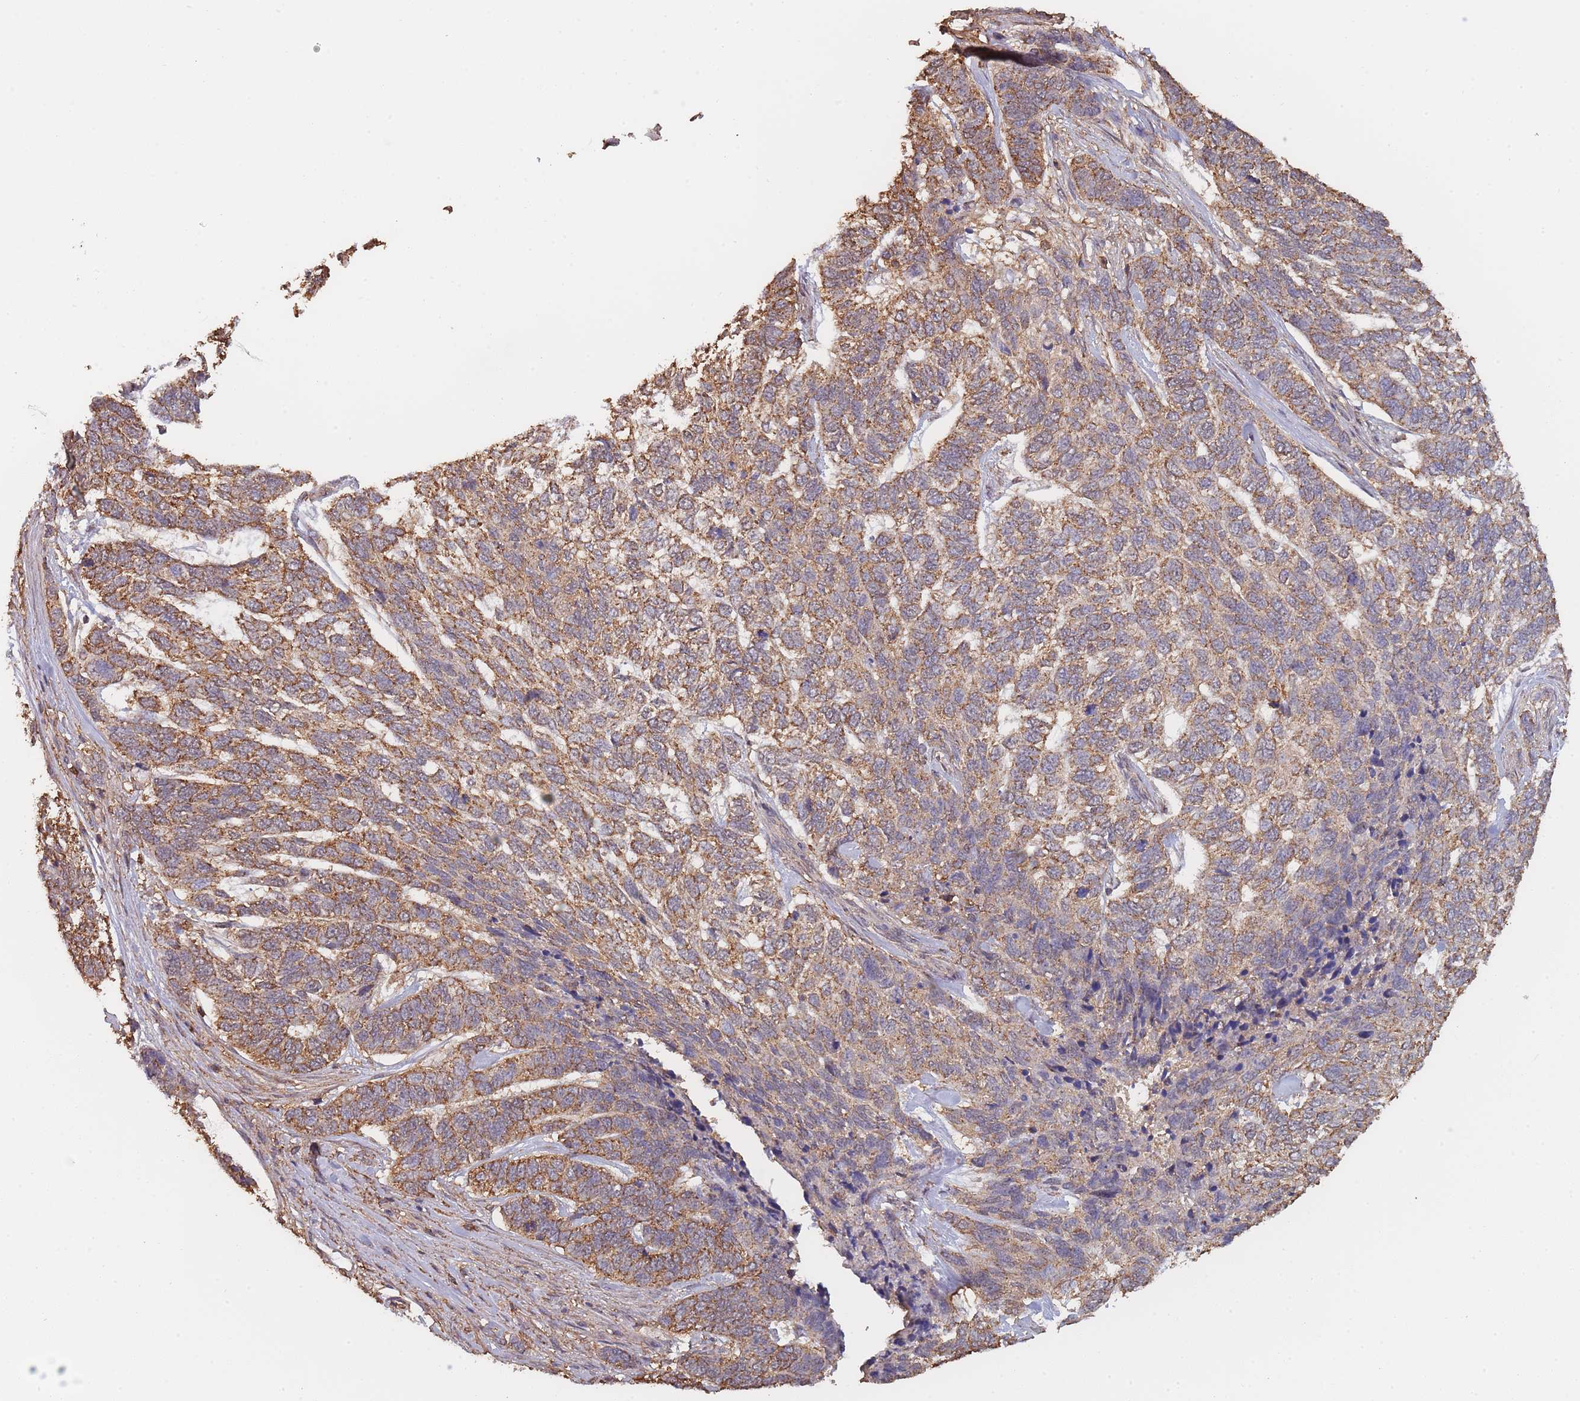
{"staining": {"intensity": "moderate", "quantity": ">75%", "location": "cytoplasmic/membranous"}, "tissue": "skin cancer", "cell_type": "Tumor cells", "image_type": "cancer", "snomed": [{"axis": "morphology", "description": "Basal cell carcinoma"}, {"axis": "topography", "description": "Skin"}], "caption": "Moderate cytoplasmic/membranous expression for a protein is seen in about >75% of tumor cells of skin cancer using immunohistochemistry (IHC).", "gene": "METRN", "patient": {"sex": "female", "age": 65}}